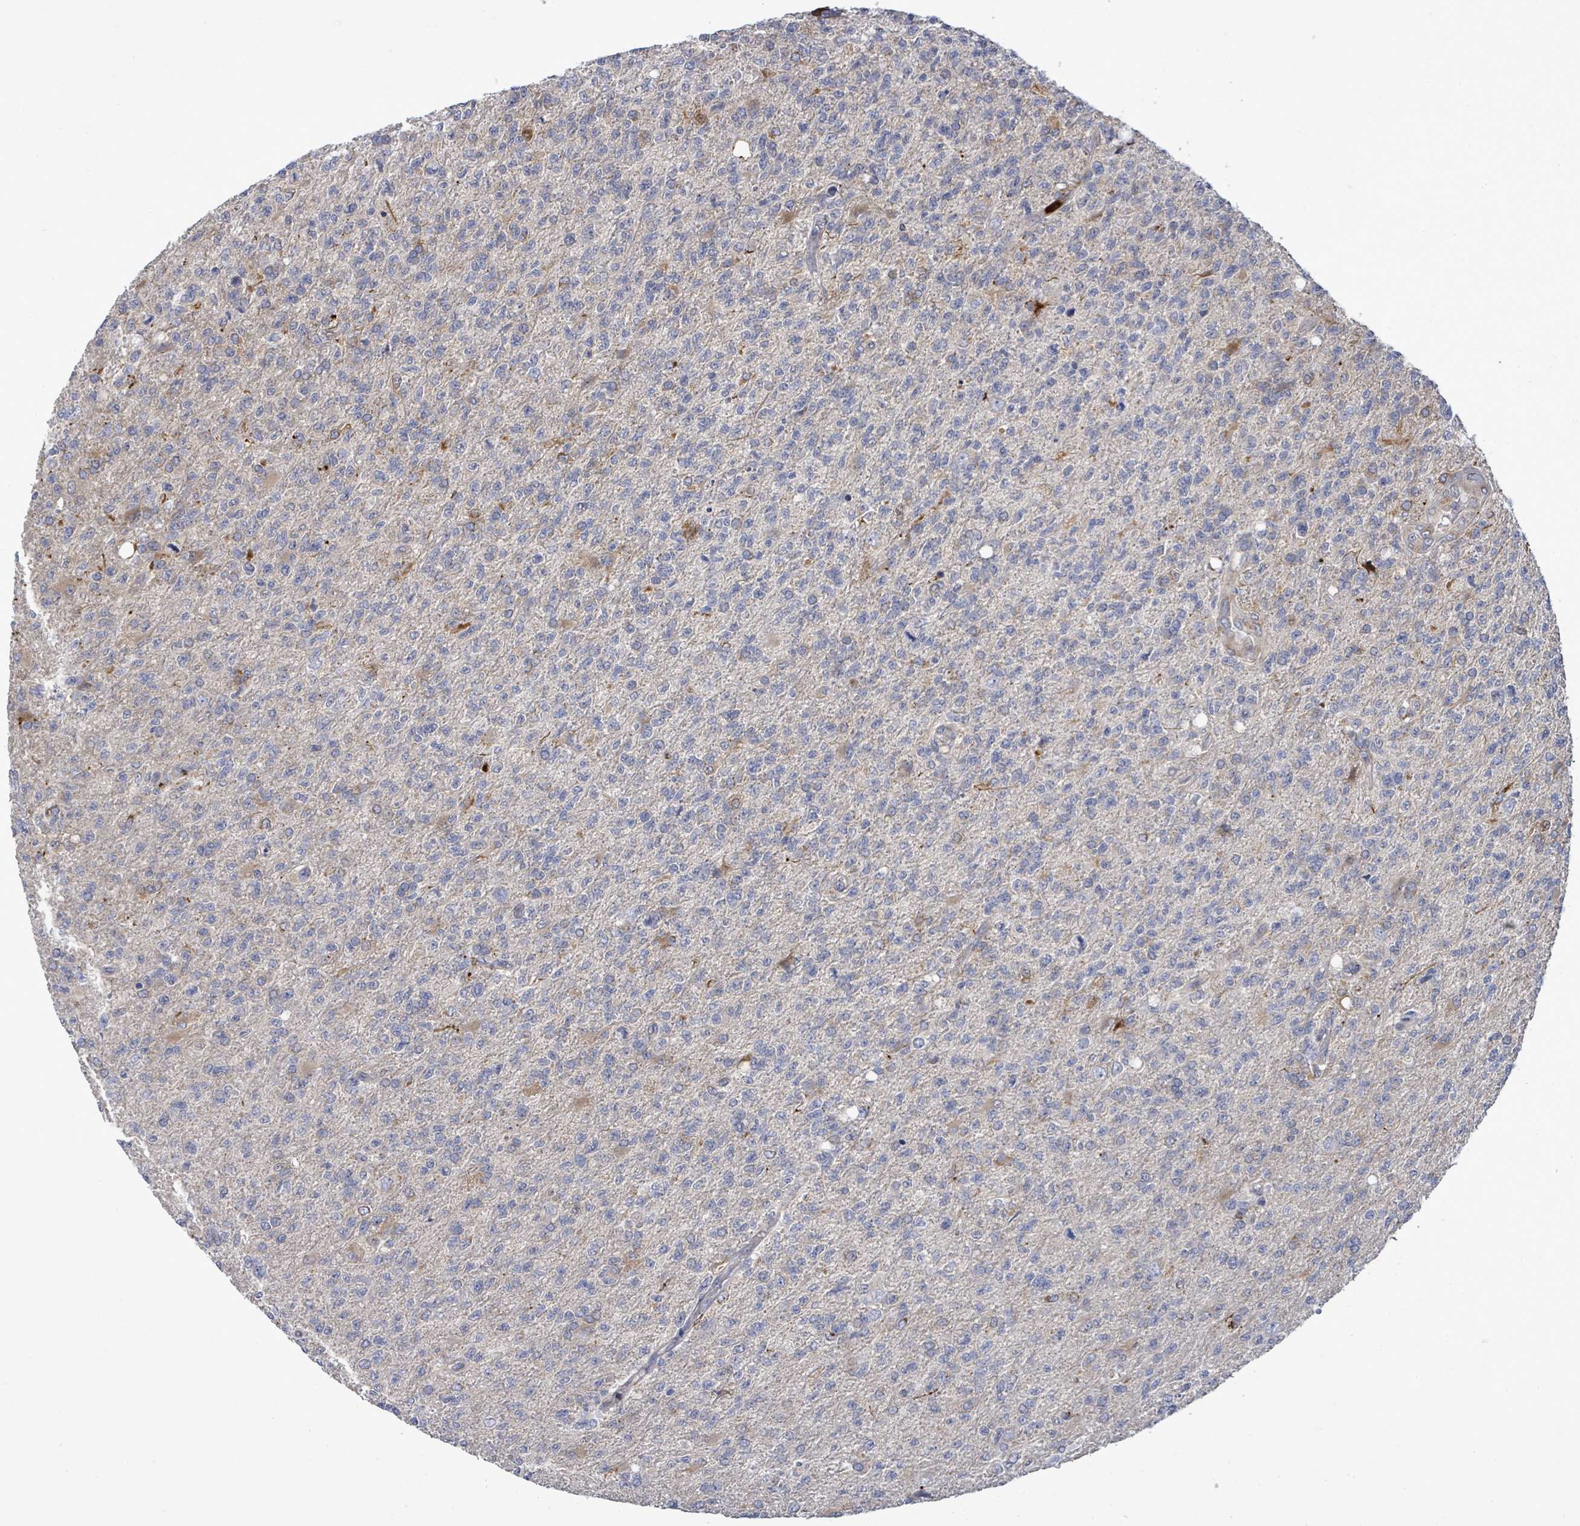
{"staining": {"intensity": "weak", "quantity": "<25%", "location": "cytoplasmic/membranous"}, "tissue": "glioma", "cell_type": "Tumor cells", "image_type": "cancer", "snomed": [{"axis": "morphology", "description": "Glioma, malignant, High grade"}, {"axis": "topography", "description": "Brain"}], "caption": "Protein analysis of glioma exhibits no significant staining in tumor cells. Brightfield microscopy of immunohistochemistry stained with DAB (brown) and hematoxylin (blue), captured at high magnification.", "gene": "SAR1A", "patient": {"sex": "male", "age": 56}}